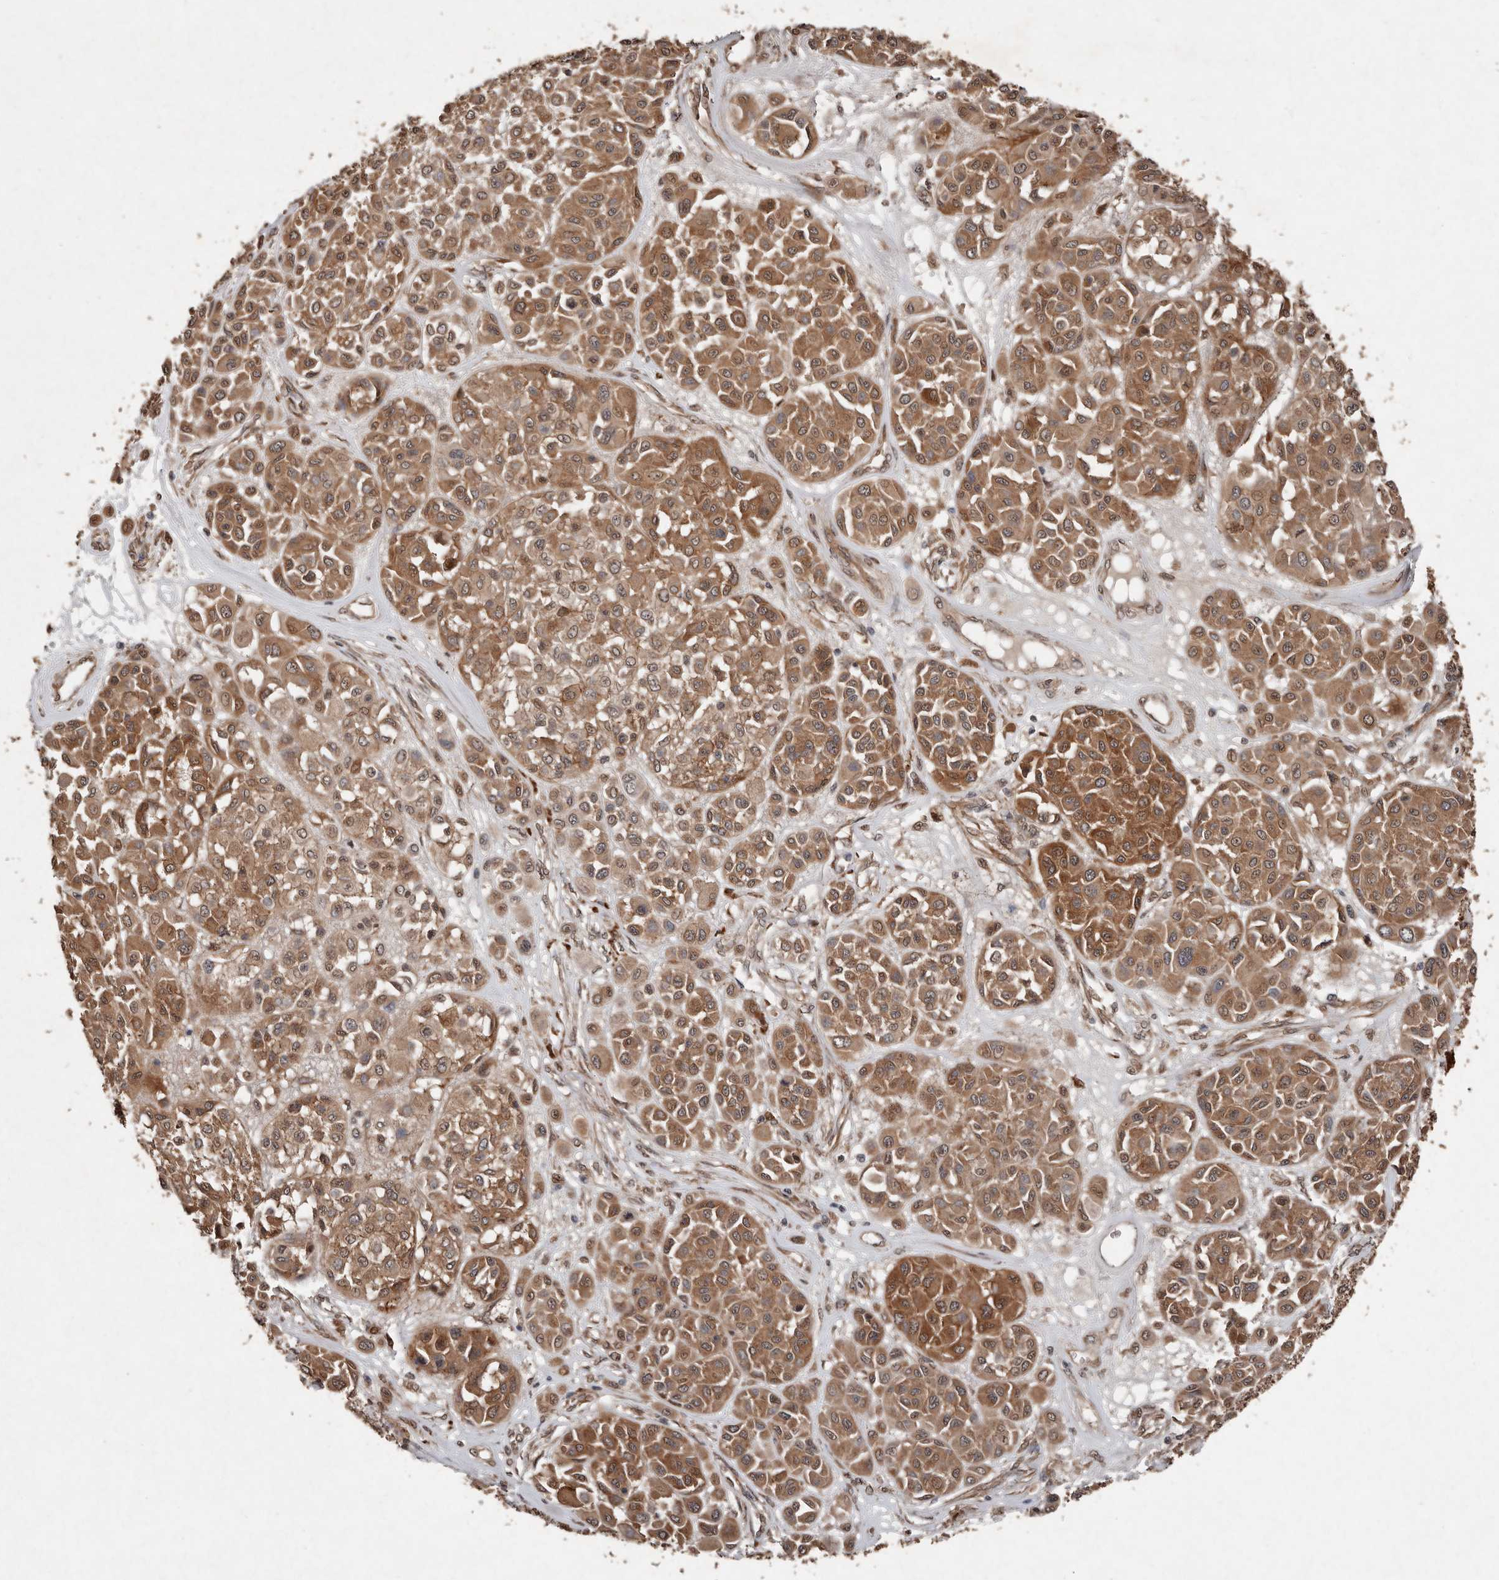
{"staining": {"intensity": "moderate", "quantity": ">75%", "location": "cytoplasmic/membranous"}, "tissue": "melanoma", "cell_type": "Tumor cells", "image_type": "cancer", "snomed": [{"axis": "morphology", "description": "Malignant melanoma, Metastatic site"}, {"axis": "topography", "description": "Soft tissue"}], "caption": "Immunohistochemistry (IHC) of malignant melanoma (metastatic site) exhibits medium levels of moderate cytoplasmic/membranous expression in about >75% of tumor cells.", "gene": "DIP2C", "patient": {"sex": "male", "age": 41}}